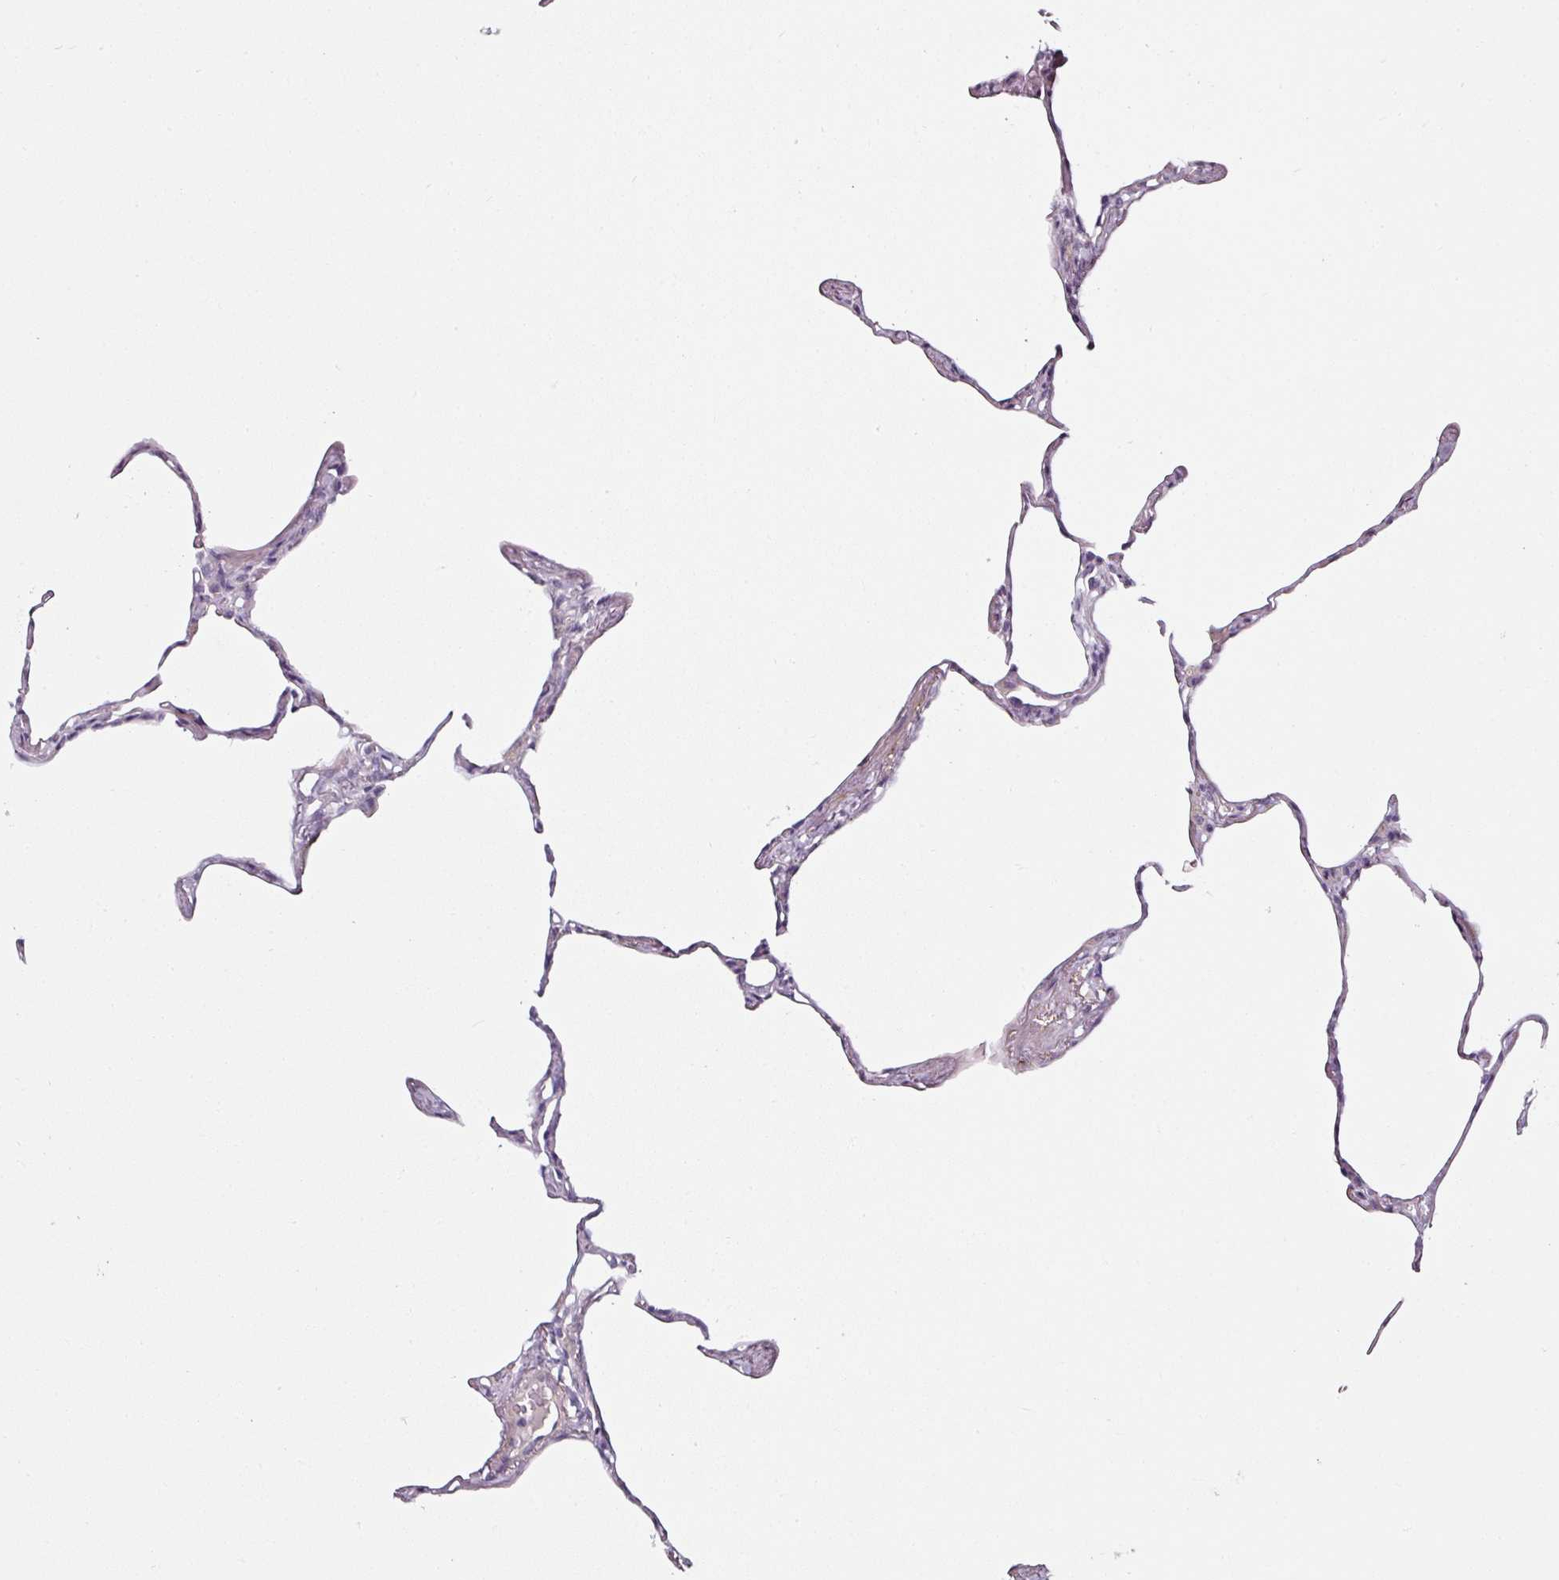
{"staining": {"intensity": "negative", "quantity": "none", "location": "none"}, "tissue": "lung", "cell_type": "Alveolar cells", "image_type": "normal", "snomed": [{"axis": "morphology", "description": "Normal tissue, NOS"}, {"axis": "topography", "description": "Lung"}], "caption": "Alveolar cells show no significant positivity in unremarkable lung.", "gene": "CAP2", "patient": {"sex": "male", "age": 65}}